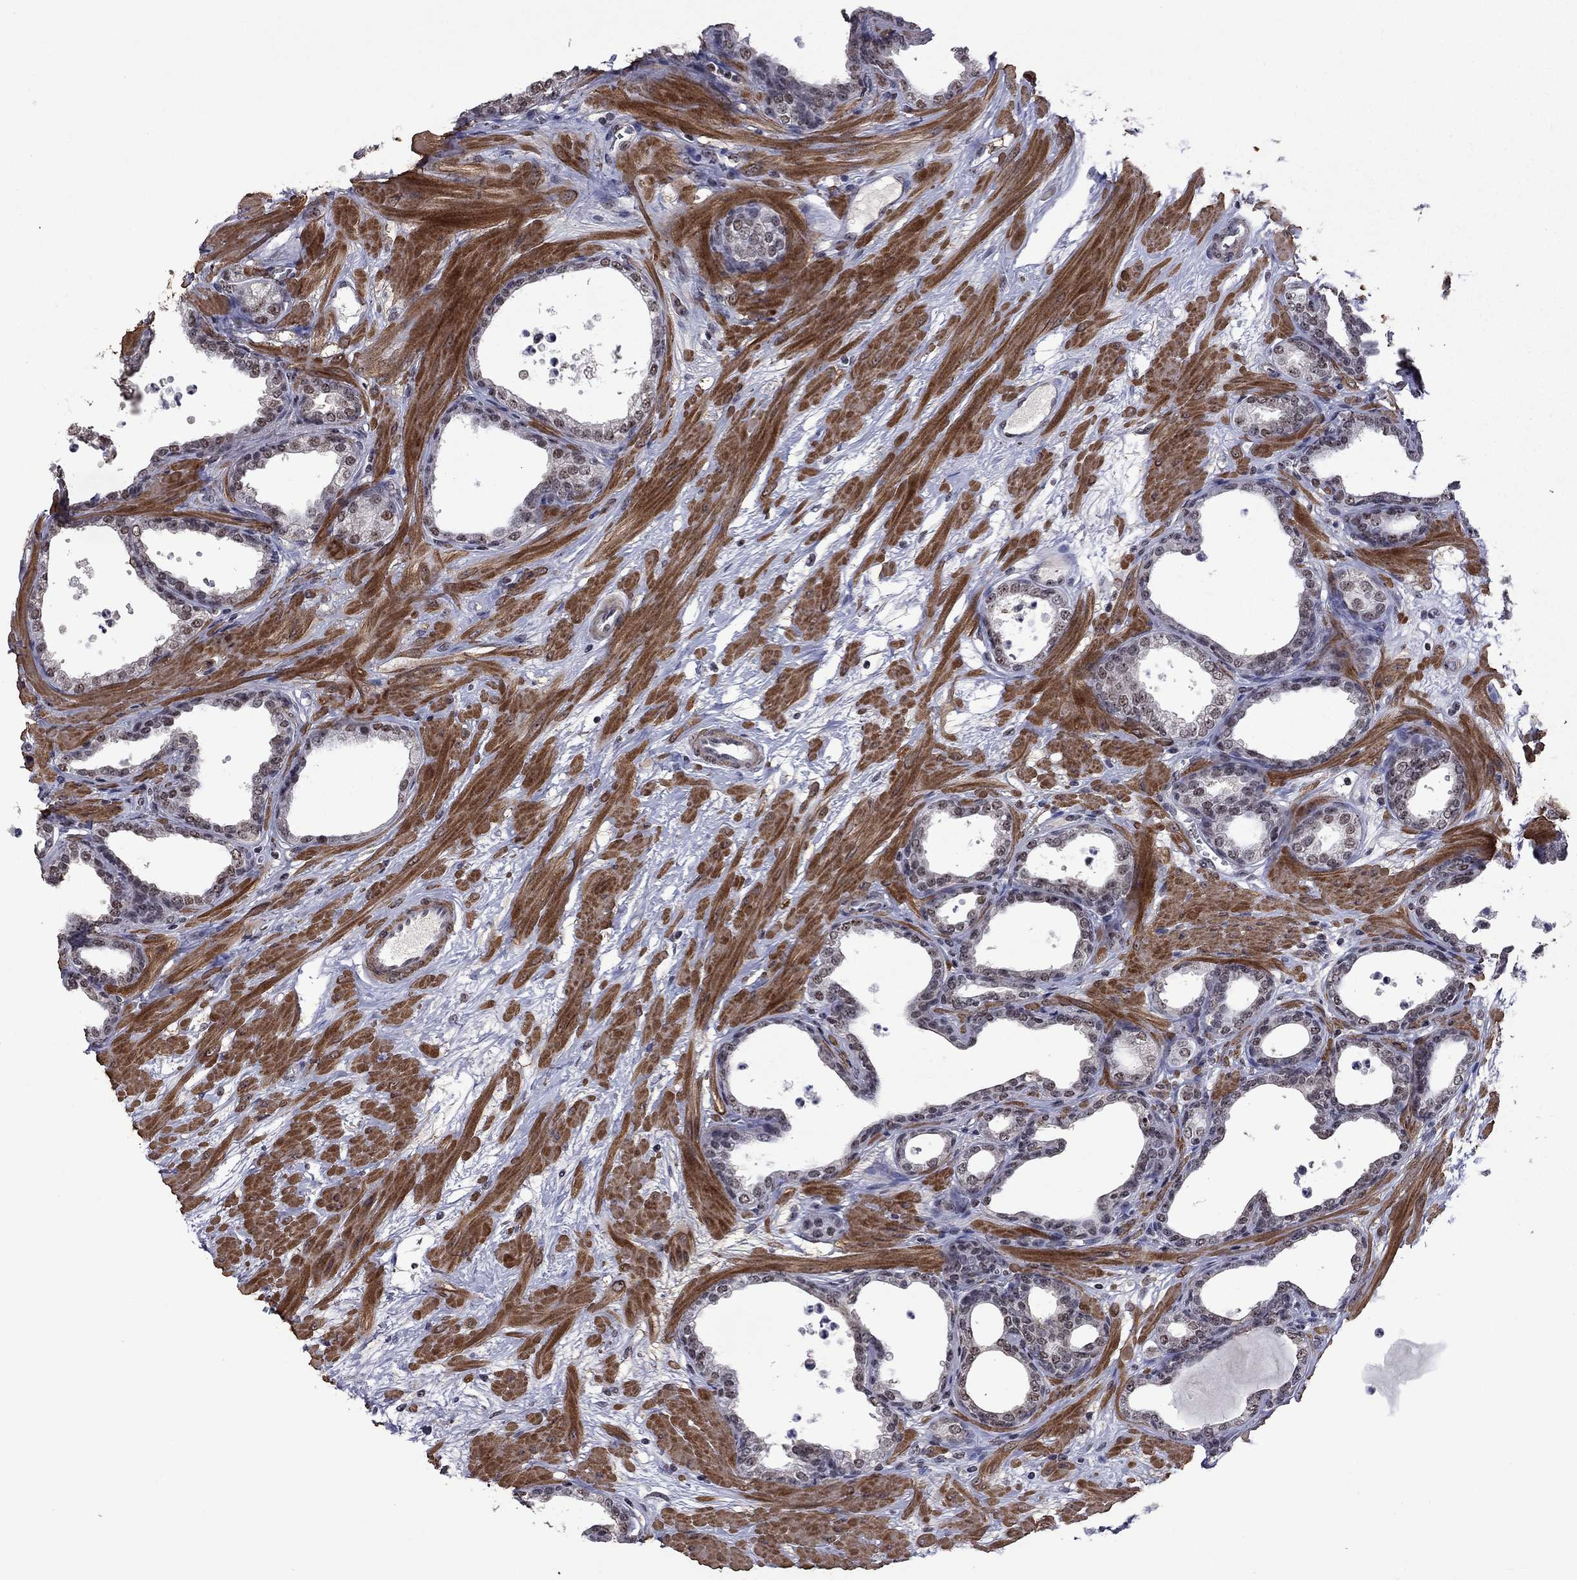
{"staining": {"intensity": "moderate", "quantity": "<25%", "location": "nuclear"}, "tissue": "prostate", "cell_type": "Glandular cells", "image_type": "normal", "snomed": [{"axis": "morphology", "description": "Normal tissue, NOS"}, {"axis": "topography", "description": "Prostate"}], "caption": "The immunohistochemical stain highlights moderate nuclear positivity in glandular cells of unremarkable prostate. (Stains: DAB in brown, nuclei in blue, Microscopy: brightfield microscopy at high magnification).", "gene": "SPOUT1", "patient": {"sex": "male", "age": 37}}